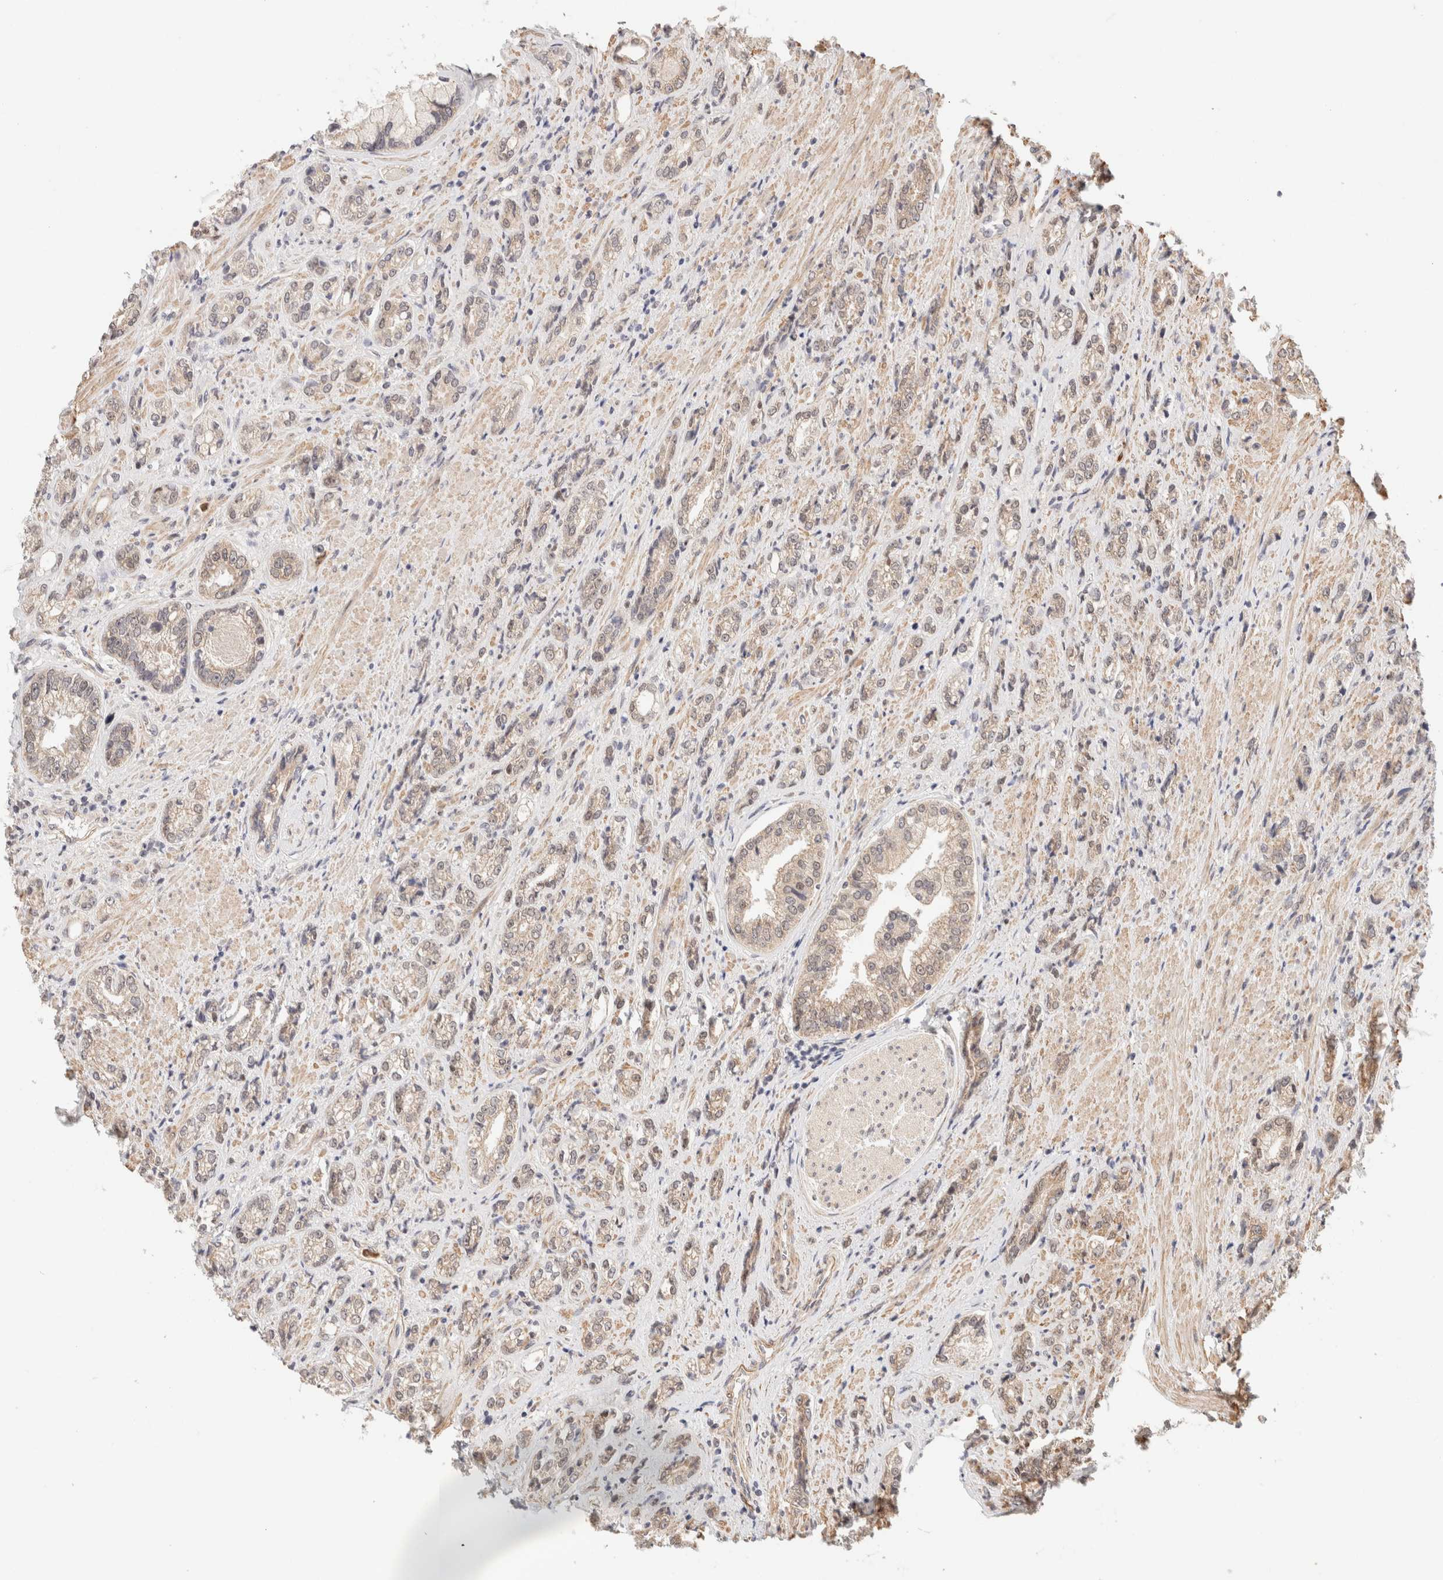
{"staining": {"intensity": "weak", "quantity": ">75%", "location": "cytoplasmic/membranous"}, "tissue": "prostate cancer", "cell_type": "Tumor cells", "image_type": "cancer", "snomed": [{"axis": "morphology", "description": "Adenocarcinoma, High grade"}, {"axis": "topography", "description": "Prostate"}], "caption": "A micrograph showing weak cytoplasmic/membranous positivity in approximately >75% of tumor cells in prostate cancer, as visualized by brown immunohistochemical staining.", "gene": "BRPF3", "patient": {"sex": "male", "age": 61}}